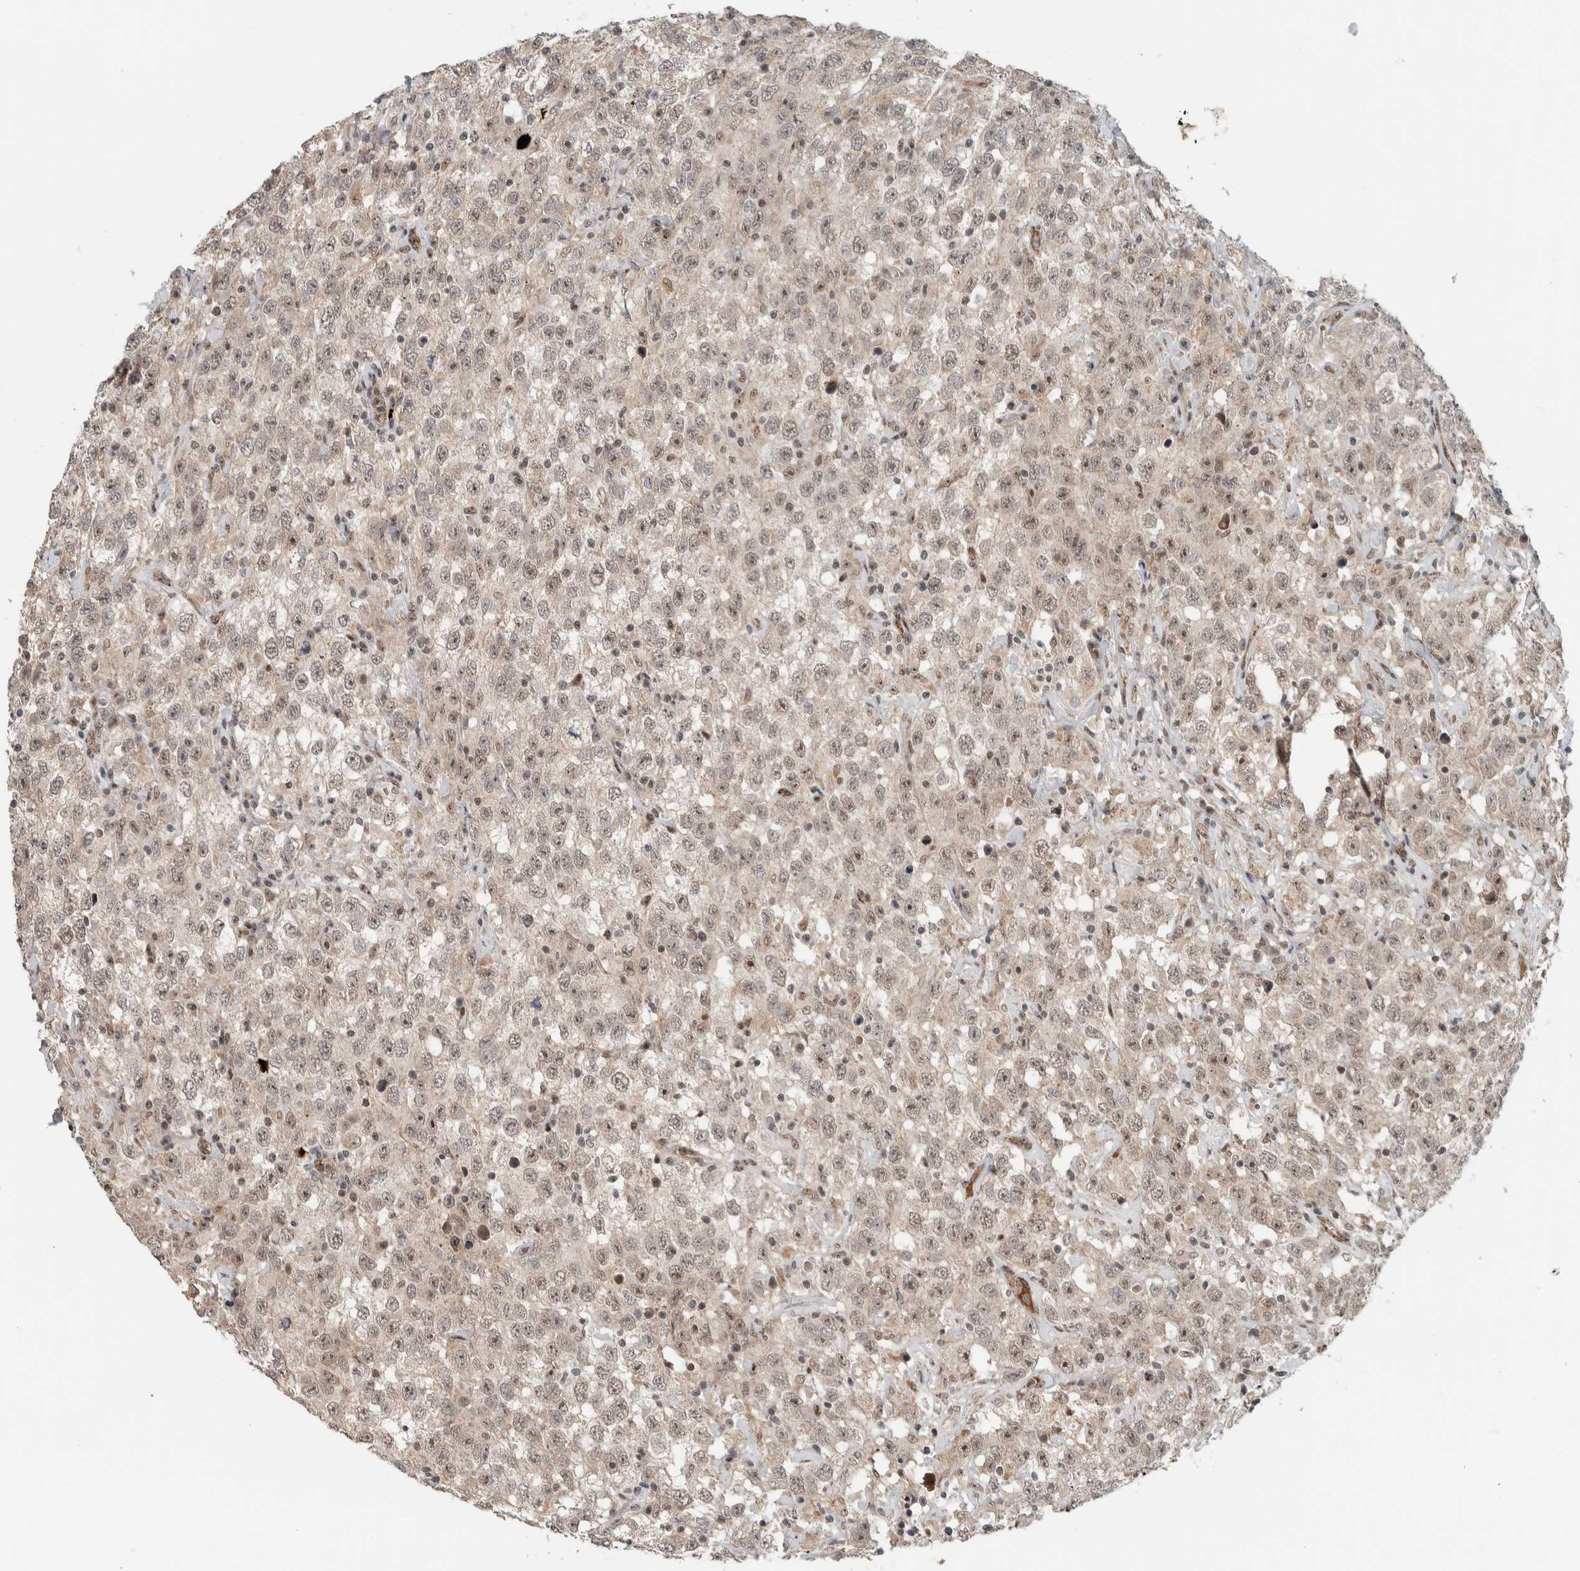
{"staining": {"intensity": "weak", "quantity": ">75%", "location": "nuclear"}, "tissue": "testis cancer", "cell_type": "Tumor cells", "image_type": "cancer", "snomed": [{"axis": "morphology", "description": "Seminoma, NOS"}, {"axis": "topography", "description": "Testis"}], "caption": "Testis cancer (seminoma) stained for a protein displays weak nuclear positivity in tumor cells. The protein is stained brown, and the nuclei are stained in blue (DAB IHC with brightfield microscopy, high magnification).", "gene": "ZFP91", "patient": {"sex": "male", "age": 41}}